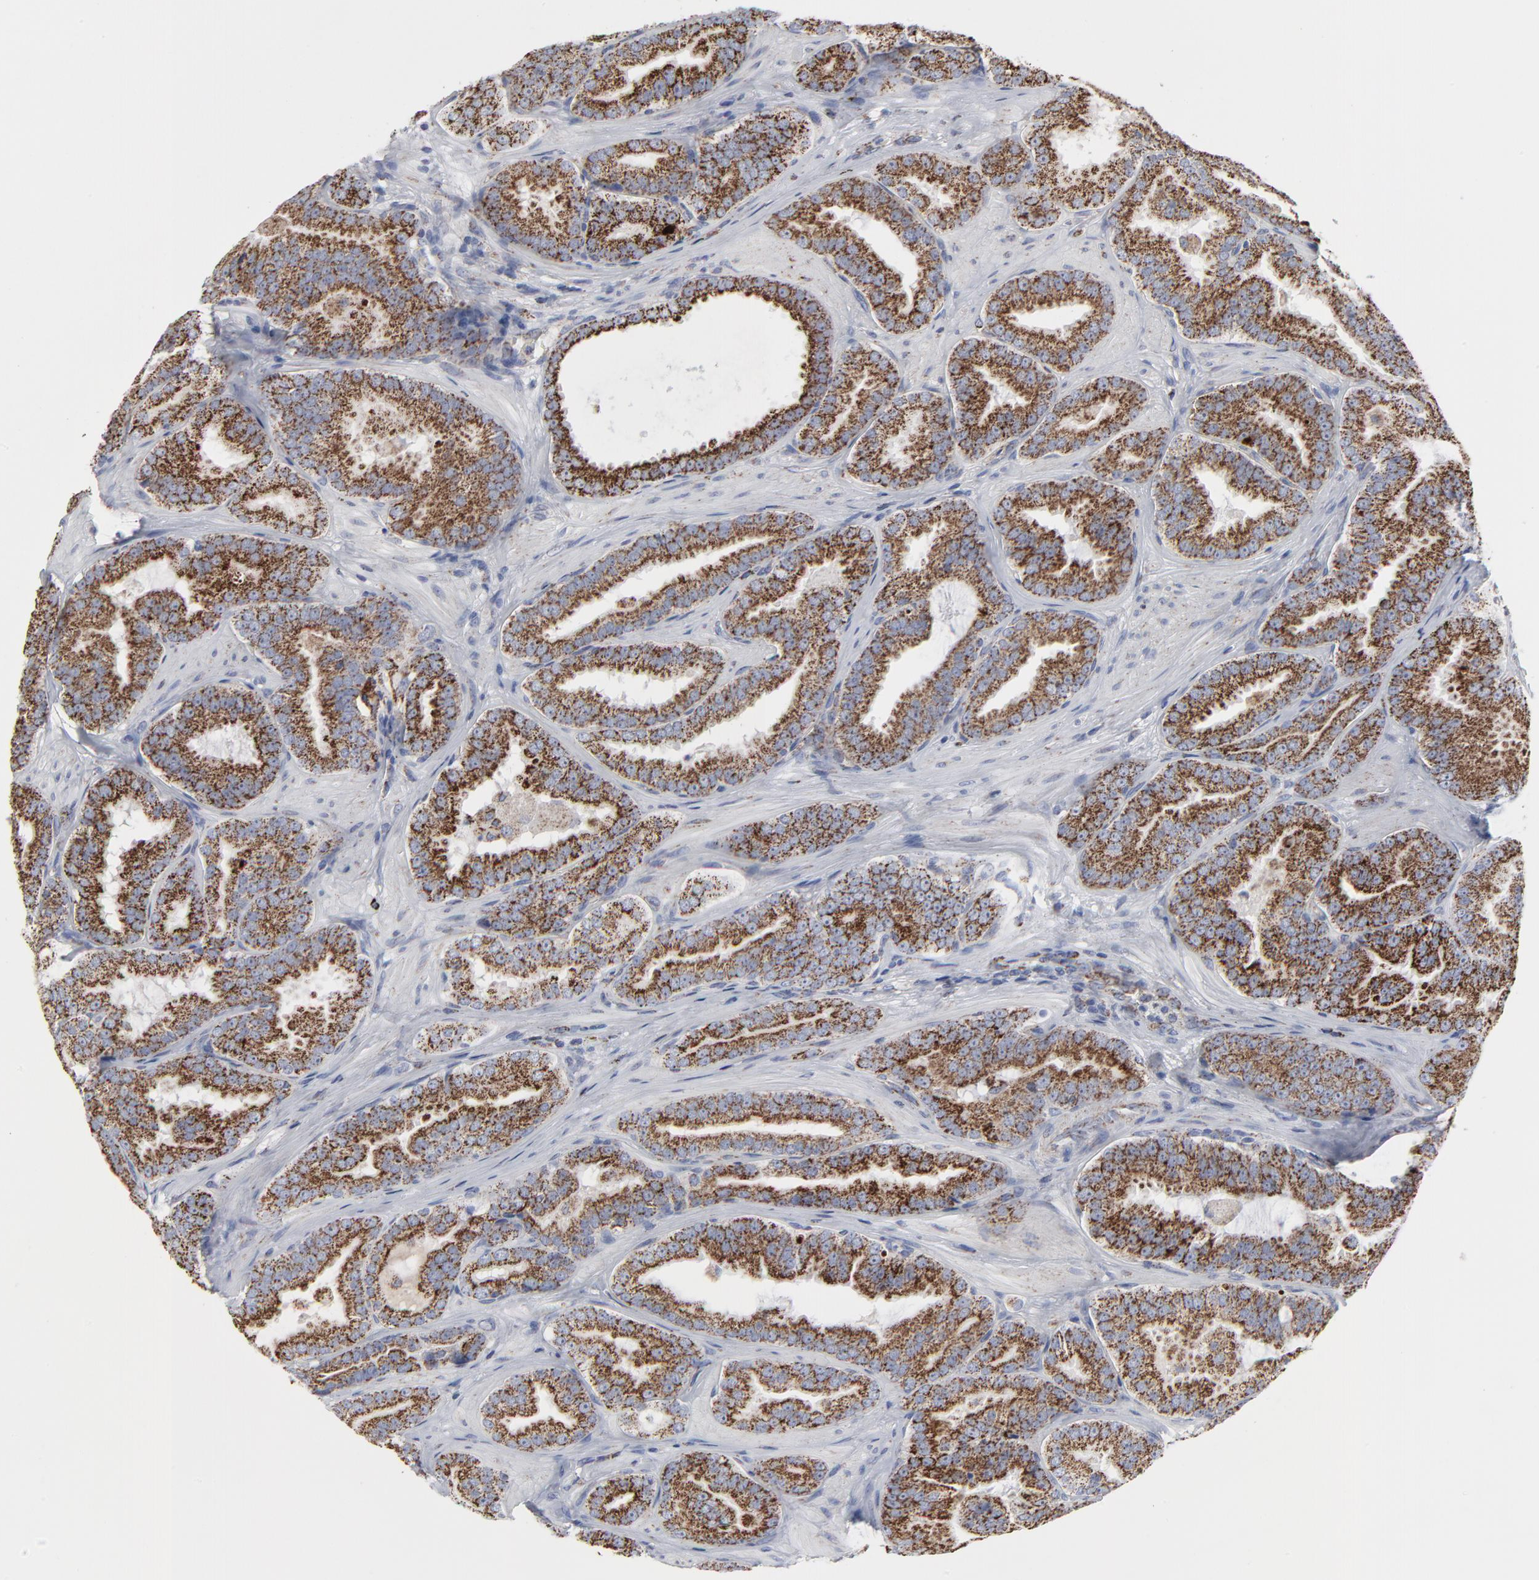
{"staining": {"intensity": "moderate", "quantity": ">75%", "location": "cytoplasmic/membranous"}, "tissue": "prostate cancer", "cell_type": "Tumor cells", "image_type": "cancer", "snomed": [{"axis": "morphology", "description": "Adenocarcinoma, Low grade"}, {"axis": "topography", "description": "Prostate"}], "caption": "Protein analysis of prostate cancer (low-grade adenocarcinoma) tissue shows moderate cytoplasmic/membranous expression in about >75% of tumor cells.", "gene": "TXNRD2", "patient": {"sex": "male", "age": 59}}